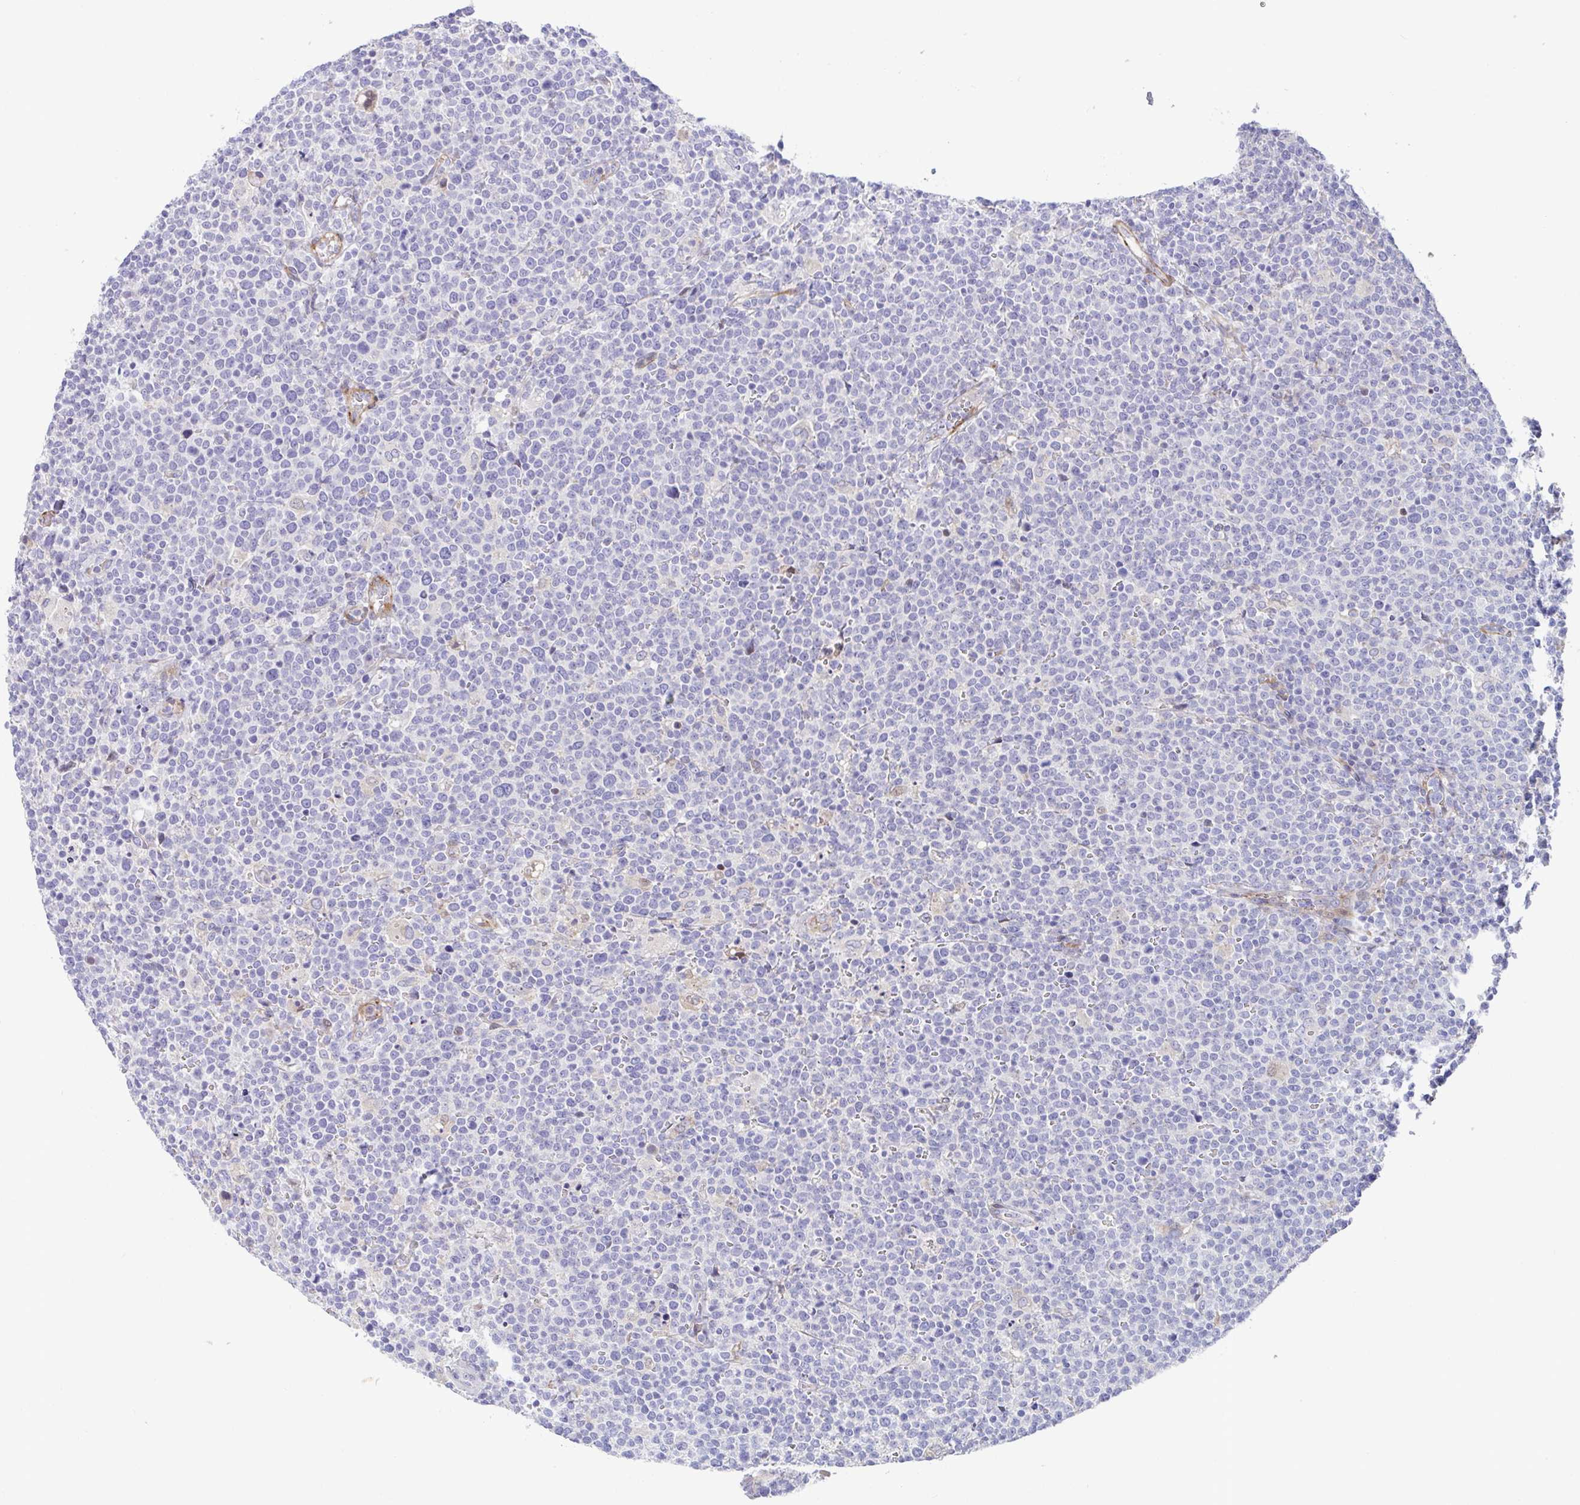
{"staining": {"intensity": "negative", "quantity": "none", "location": "none"}, "tissue": "lymphoma", "cell_type": "Tumor cells", "image_type": "cancer", "snomed": [{"axis": "morphology", "description": "Malignant lymphoma, non-Hodgkin's type, High grade"}, {"axis": "topography", "description": "Lymph node"}], "caption": "Tumor cells are negative for protein expression in human lymphoma. Nuclei are stained in blue.", "gene": "ZNF713", "patient": {"sex": "male", "age": 61}}